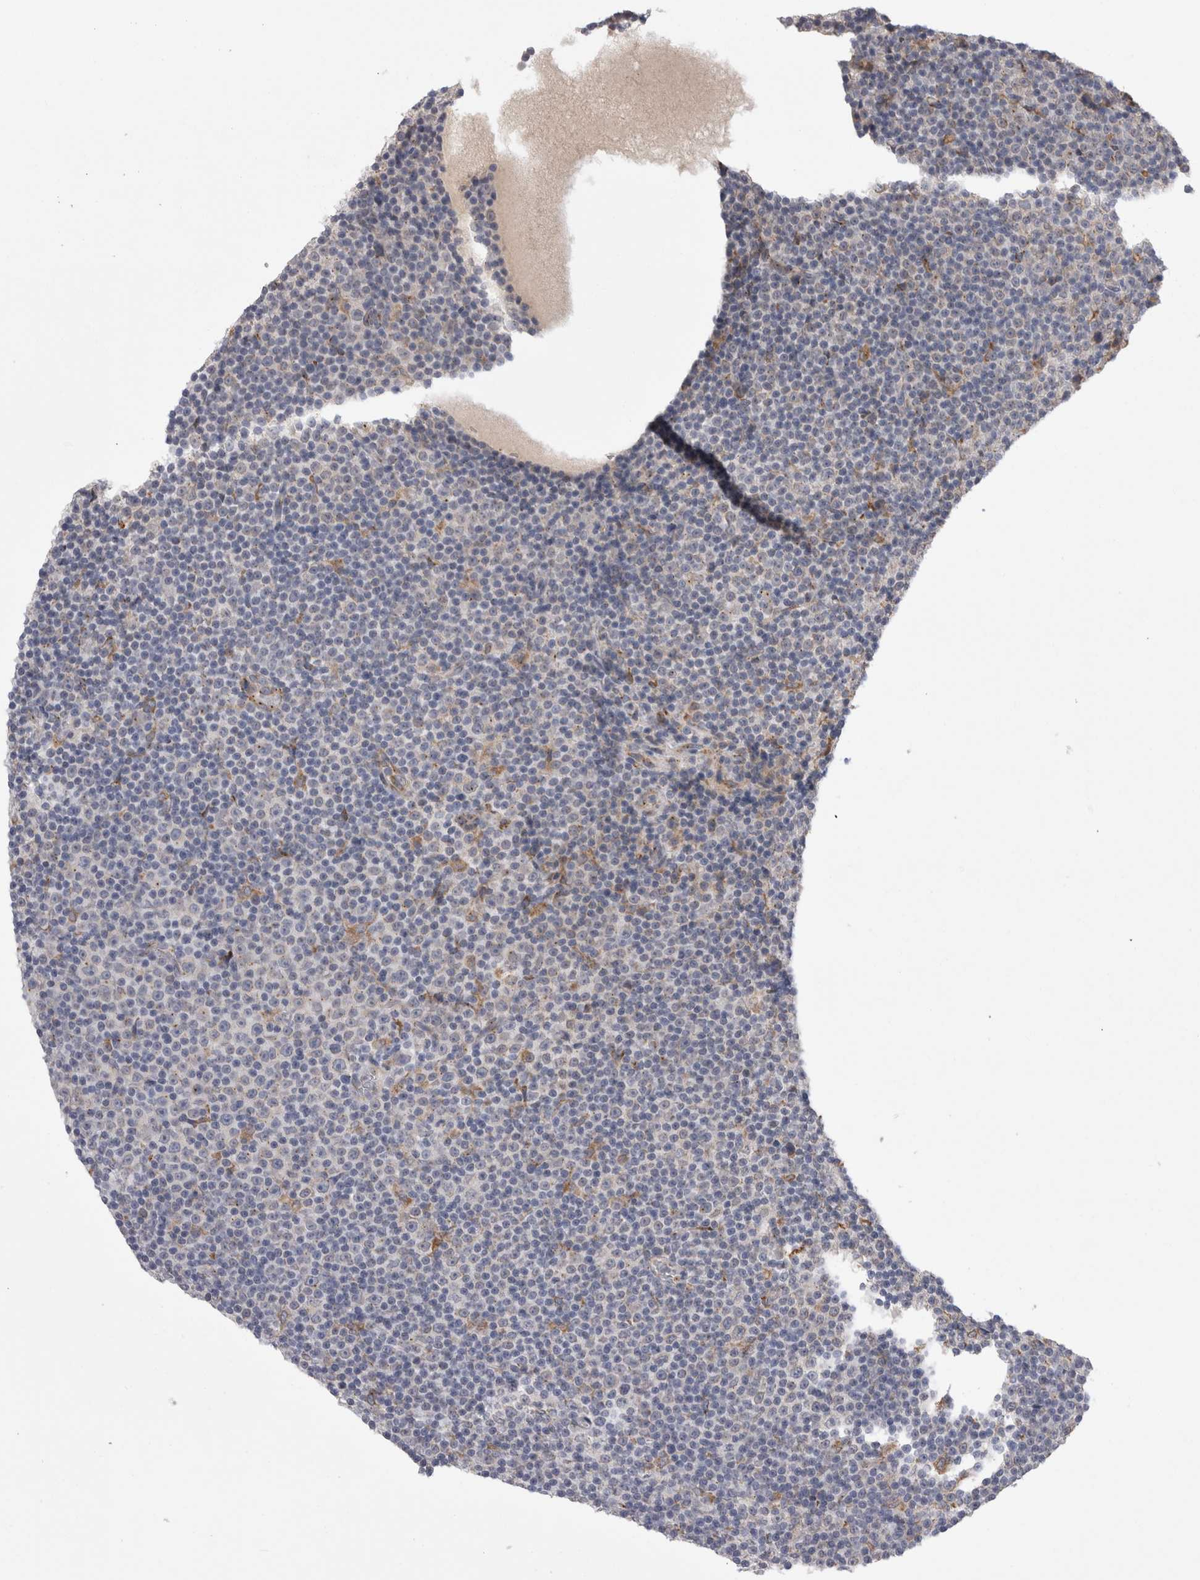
{"staining": {"intensity": "negative", "quantity": "none", "location": "none"}, "tissue": "lymphoma", "cell_type": "Tumor cells", "image_type": "cancer", "snomed": [{"axis": "morphology", "description": "Malignant lymphoma, non-Hodgkin's type, Low grade"}, {"axis": "topography", "description": "Lymph node"}], "caption": "High power microscopy photomicrograph of an IHC image of lymphoma, revealing no significant positivity in tumor cells.", "gene": "ZNF341", "patient": {"sex": "female", "age": 67}}